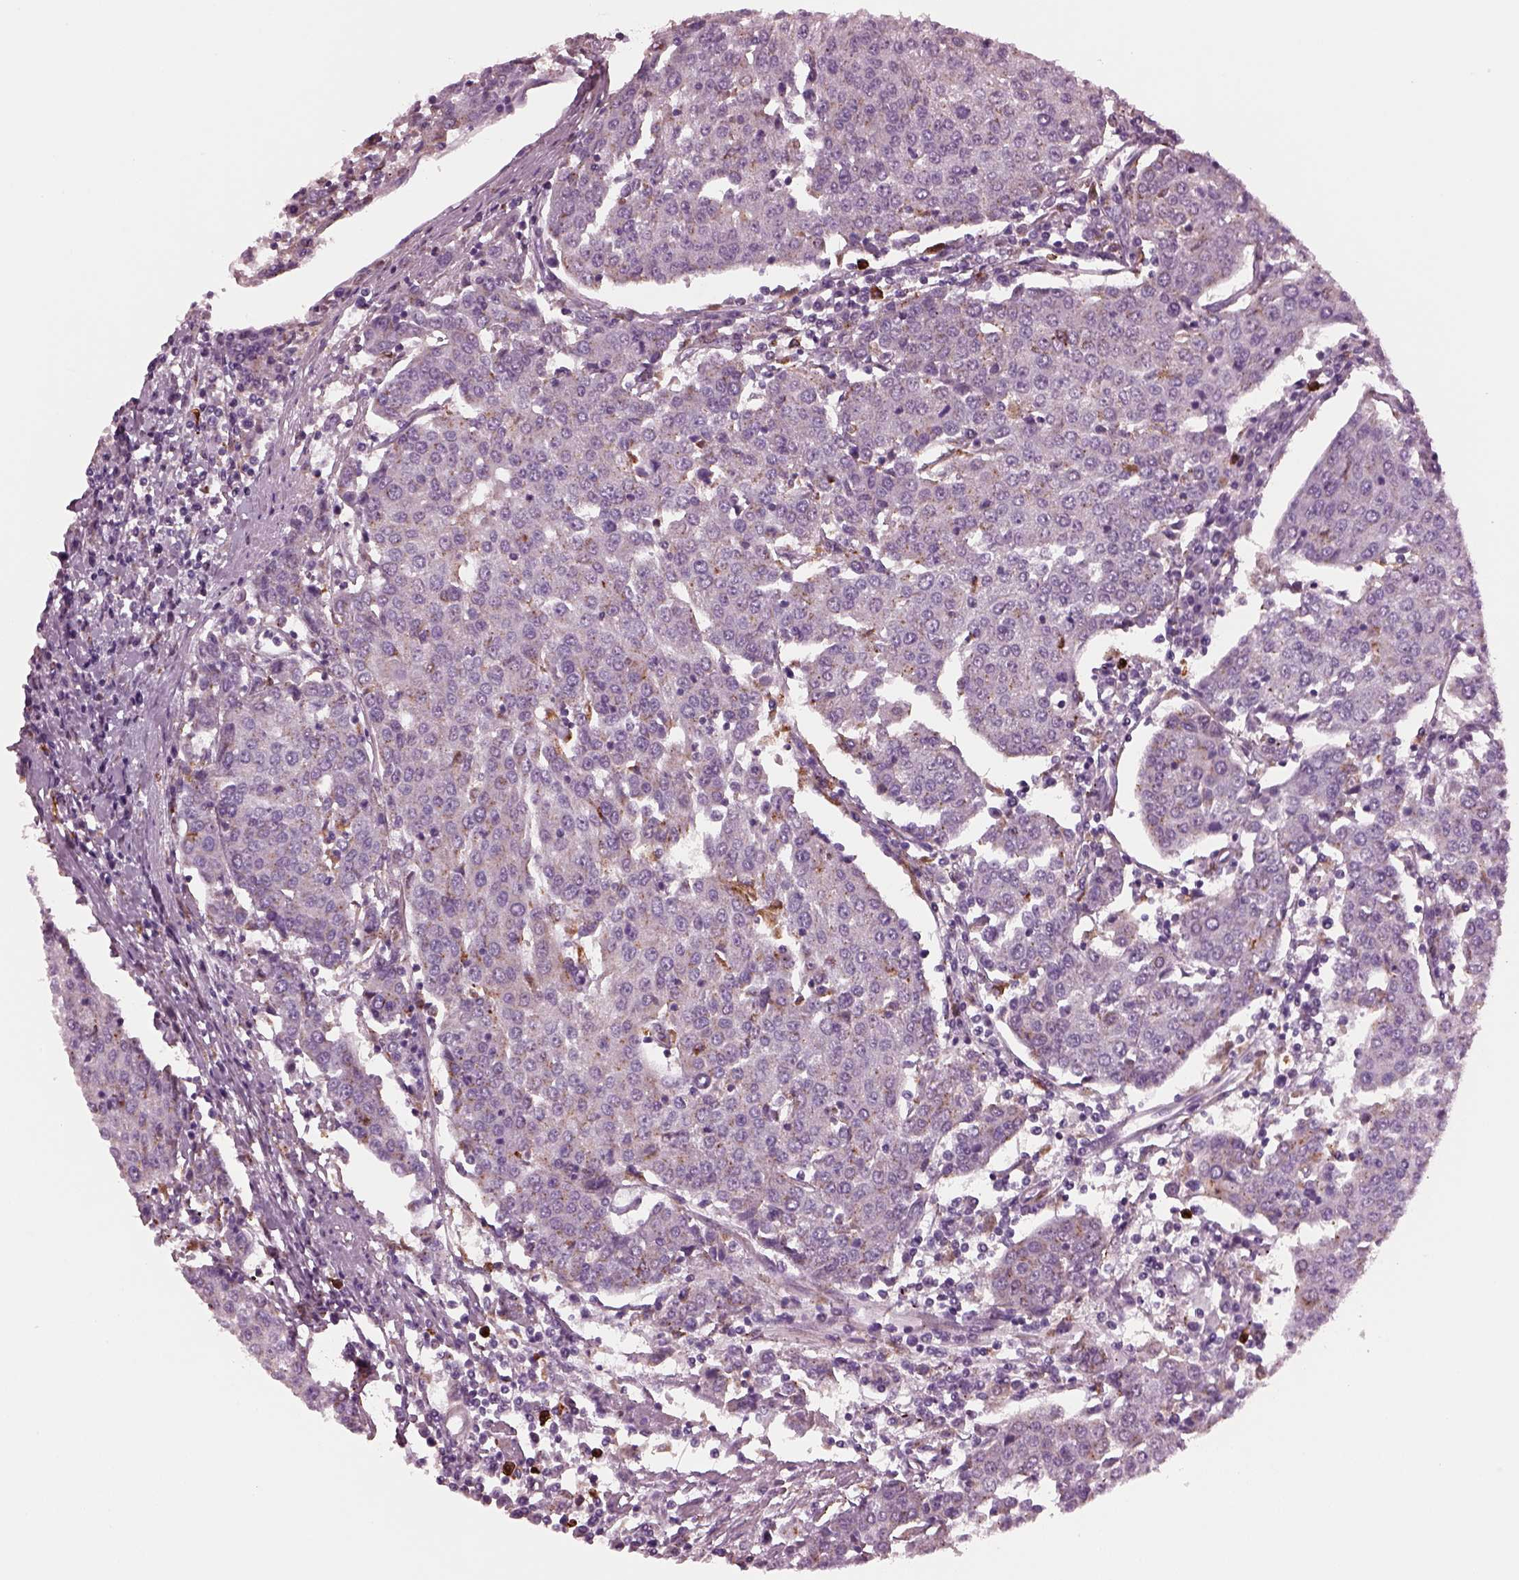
{"staining": {"intensity": "negative", "quantity": "none", "location": "none"}, "tissue": "urothelial cancer", "cell_type": "Tumor cells", "image_type": "cancer", "snomed": [{"axis": "morphology", "description": "Urothelial carcinoma, High grade"}, {"axis": "topography", "description": "Urinary bladder"}], "caption": "A micrograph of human urothelial cancer is negative for staining in tumor cells.", "gene": "SLAMF8", "patient": {"sex": "female", "age": 85}}